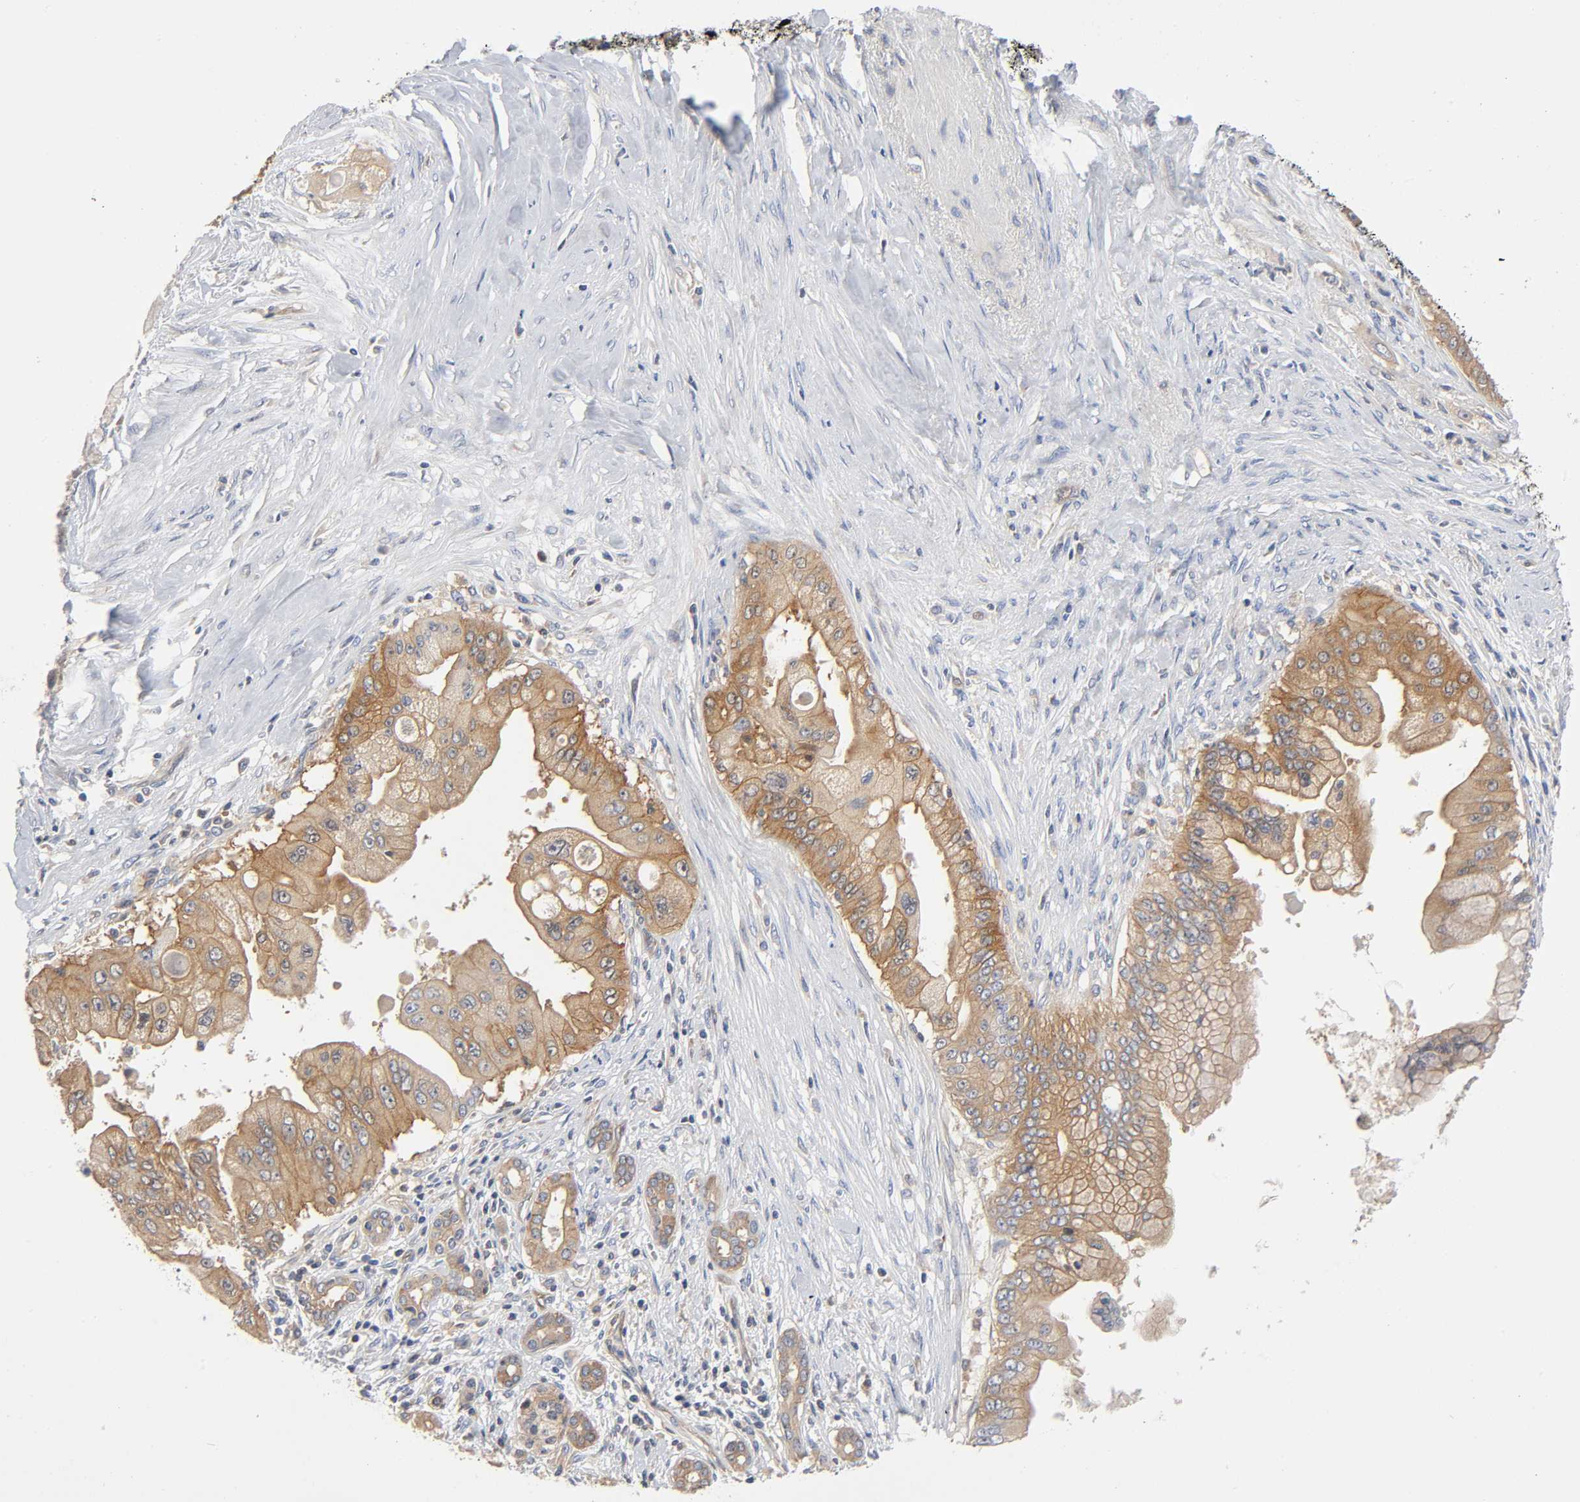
{"staining": {"intensity": "moderate", "quantity": ">75%", "location": "cytoplasmic/membranous"}, "tissue": "pancreatic cancer", "cell_type": "Tumor cells", "image_type": "cancer", "snomed": [{"axis": "morphology", "description": "Adenocarcinoma, NOS"}, {"axis": "topography", "description": "Pancreas"}], "caption": "Adenocarcinoma (pancreatic) tissue exhibits moderate cytoplasmic/membranous expression in about >75% of tumor cells The staining was performed using DAB (3,3'-diaminobenzidine) to visualize the protein expression in brown, while the nuclei were stained in blue with hematoxylin (Magnification: 20x).", "gene": "PRKAB1", "patient": {"sex": "male", "age": 59}}